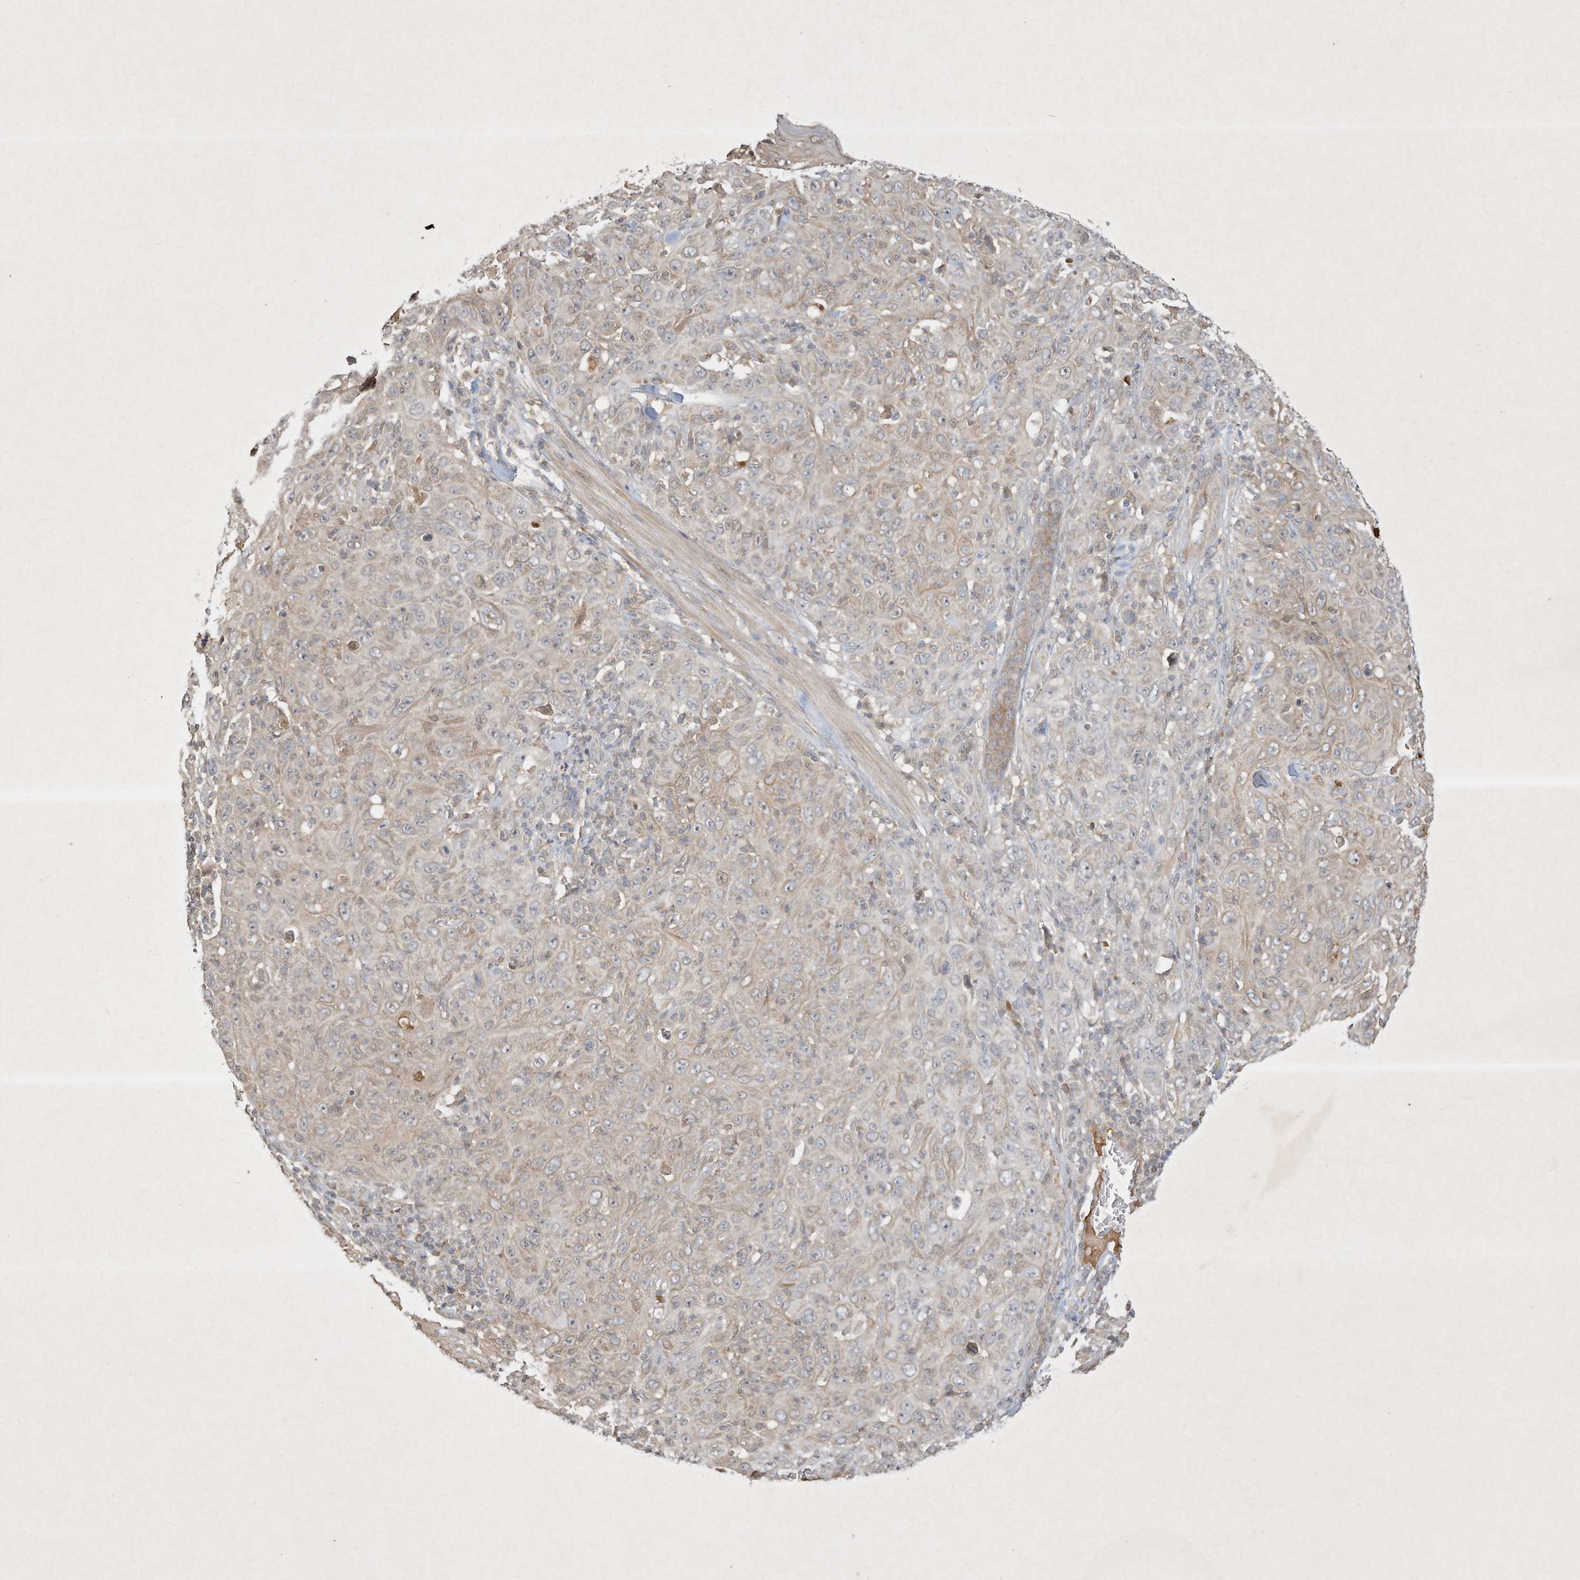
{"staining": {"intensity": "weak", "quantity": "25%-75%", "location": "cytoplasmic/membranous"}, "tissue": "skin cancer", "cell_type": "Tumor cells", "image_type": "cancer", "snomed": [{"axis": "morphology", "description": "Squamous cell carcinoma, NOS"}, {"axis": "topography", "description": "Skin"}], "caption": "Immunohistochemistry photomicrograph of neoplastic tissue: skin cancer (squamous cell carcinoma) stained using immunohistochemistry (IHC) shows low levels of weak protein expression localized specifically in the cytoplasmic/membranous of tumor cells, appearing as a cytoplasmic/membranous brown color.", "gene": "BTRC", "patient": {"sex": "female", "age": 88}}